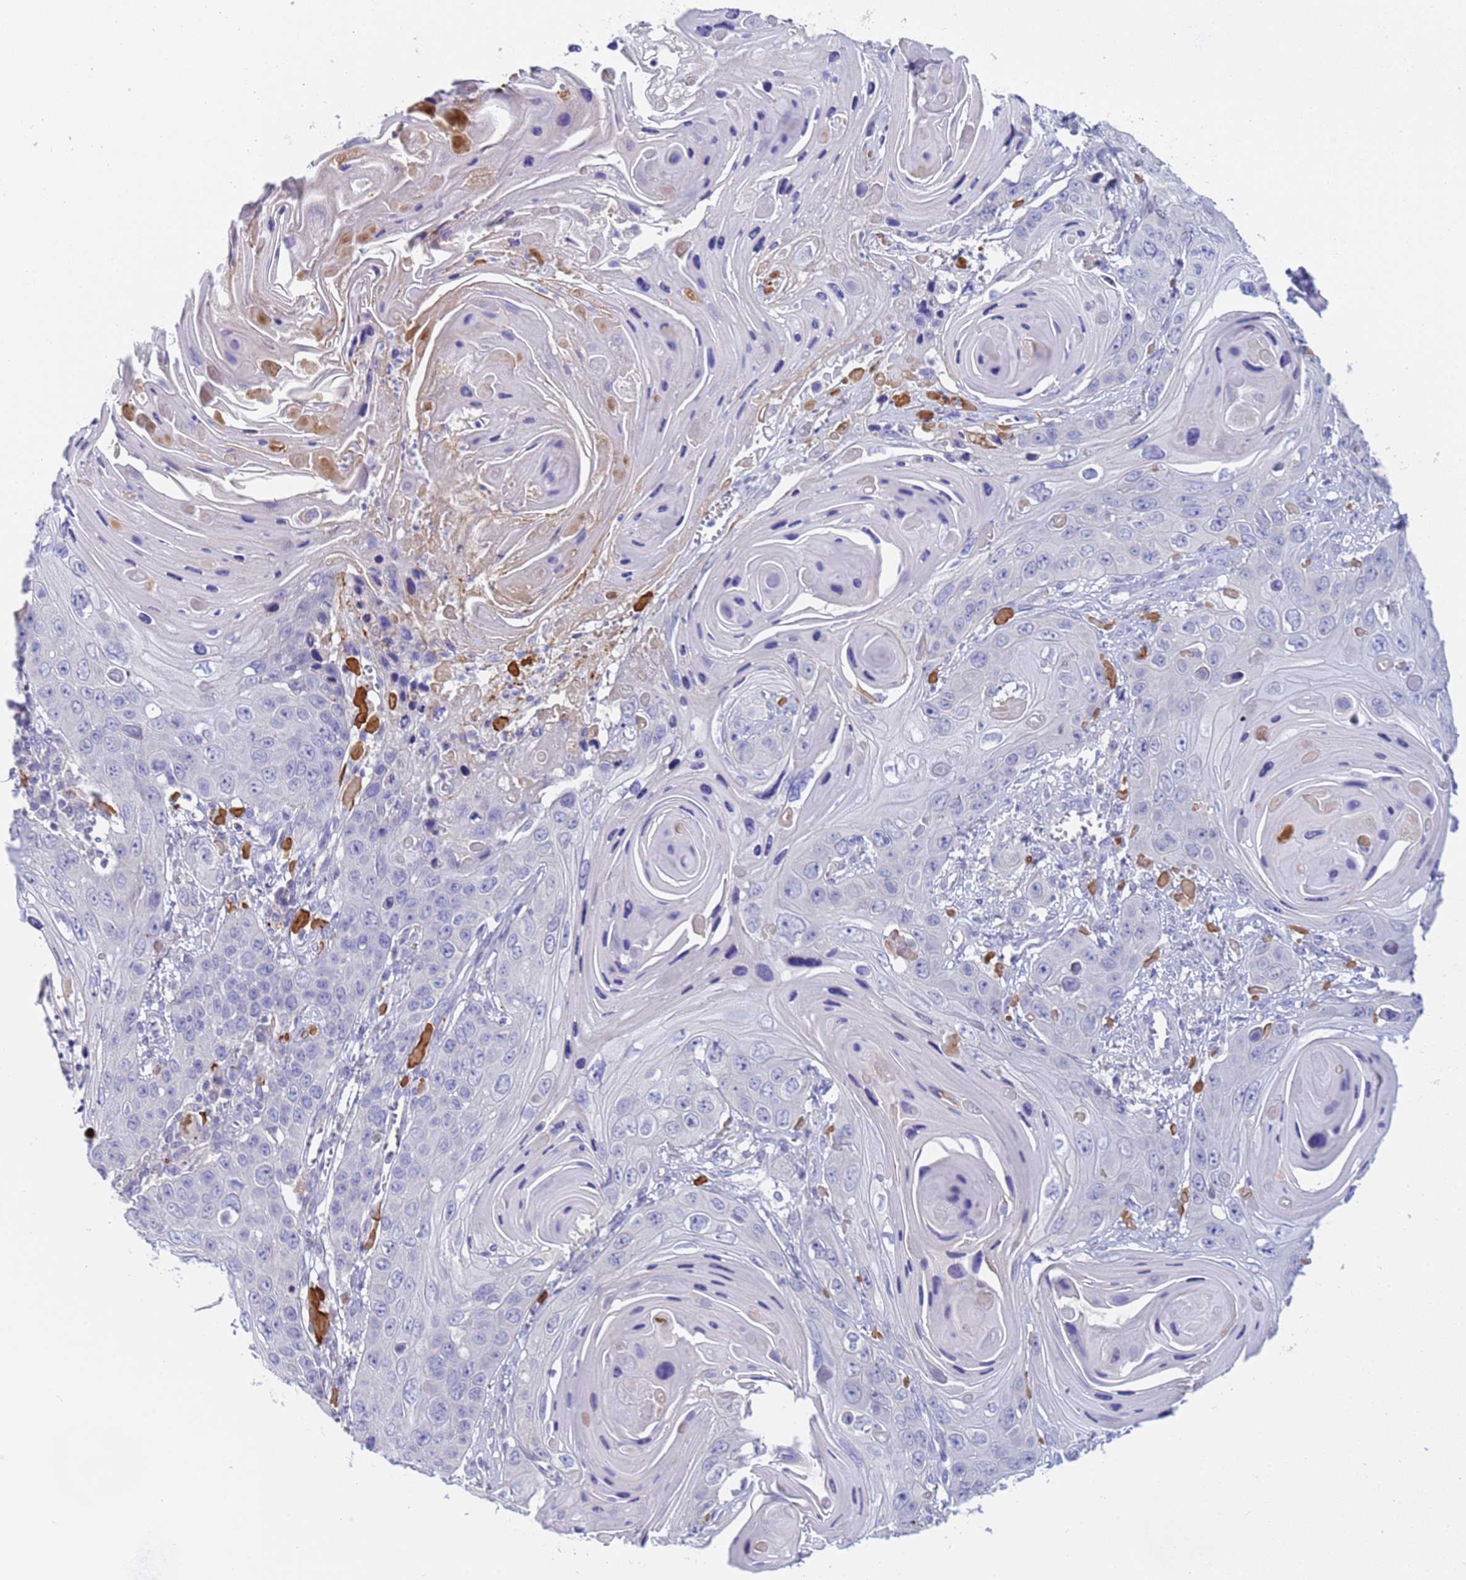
{"staining": {"intensity": "negative", "quantity": "none", "location": "none"}, "tissue": "skin cancer", "cell_type": "Tumor cells", "image_type": "cancer", "snomed": [{"axis": "morphology", "description": "Squamous cell carcinoma, NOS"}, {"axis": "topography", "description": "Skin"}], "caption": "This is a photomicrograph of IHC staining of skin cancer (squamous cell carcinoma), which shows no staining in tumor cells.", "gene": "C4orf46", "patient": {"sex": "male", "age": 55}}